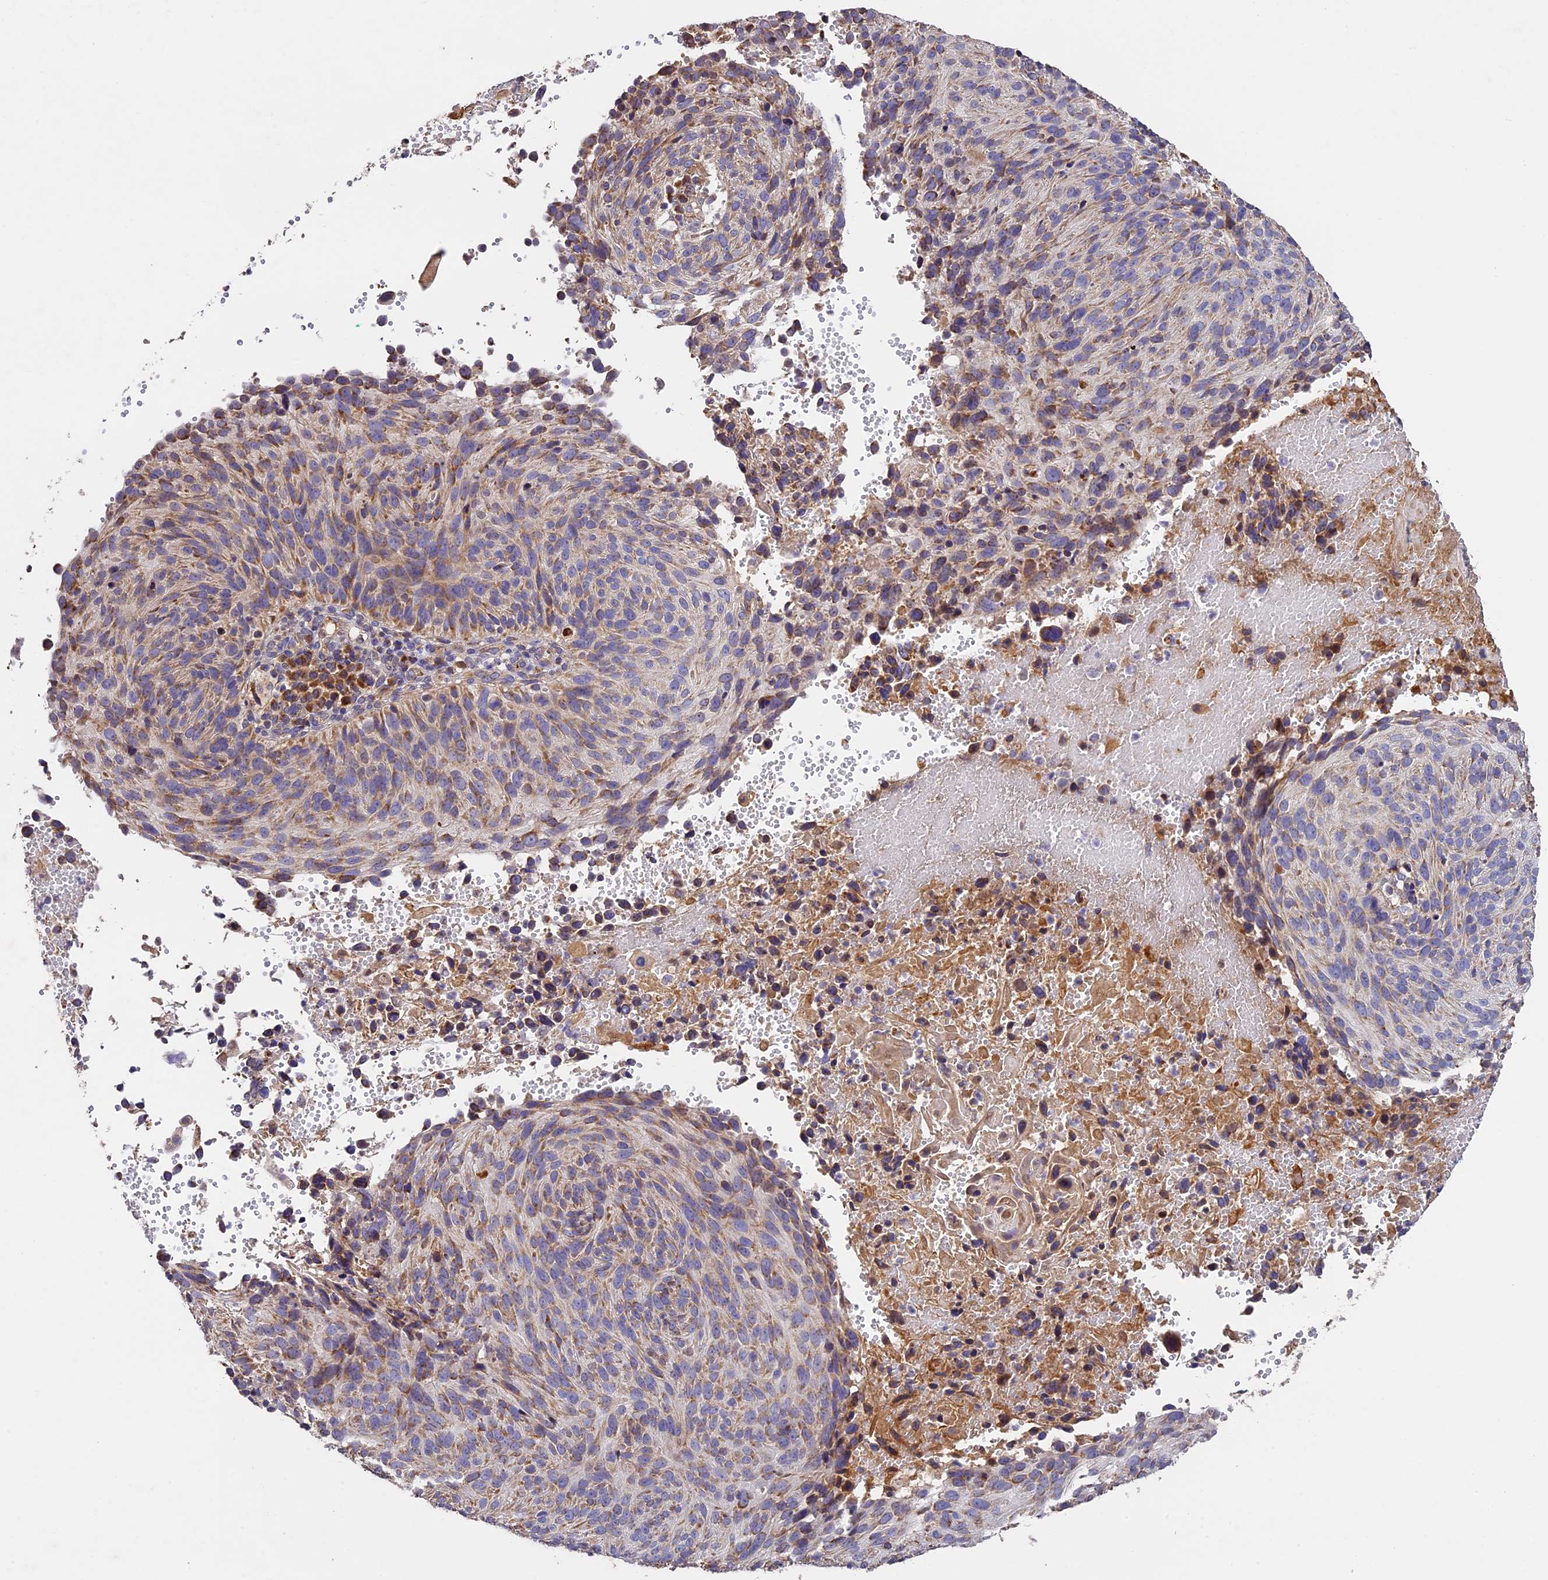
{"staining": {"intensity": "moderate", "quantity": ">75%", "location": "cytoplasmic/membranous"}, "tissue": "cervical cancer", "cell_type": "Tumor cells", "image_type": "cancer", "snomed": [{"axis": "morphology", "description": "Squamous cell carcinoma, NOS"}, {"axis": "topography", "description": "Cervix"}], "caption": "Cervical cancer (squamous cell carcinoma) stained with a protein marker reveals moderate staining in tumor cells.", "gene": "OCEL1", "patient": {"sex": "female", "age": 74}}